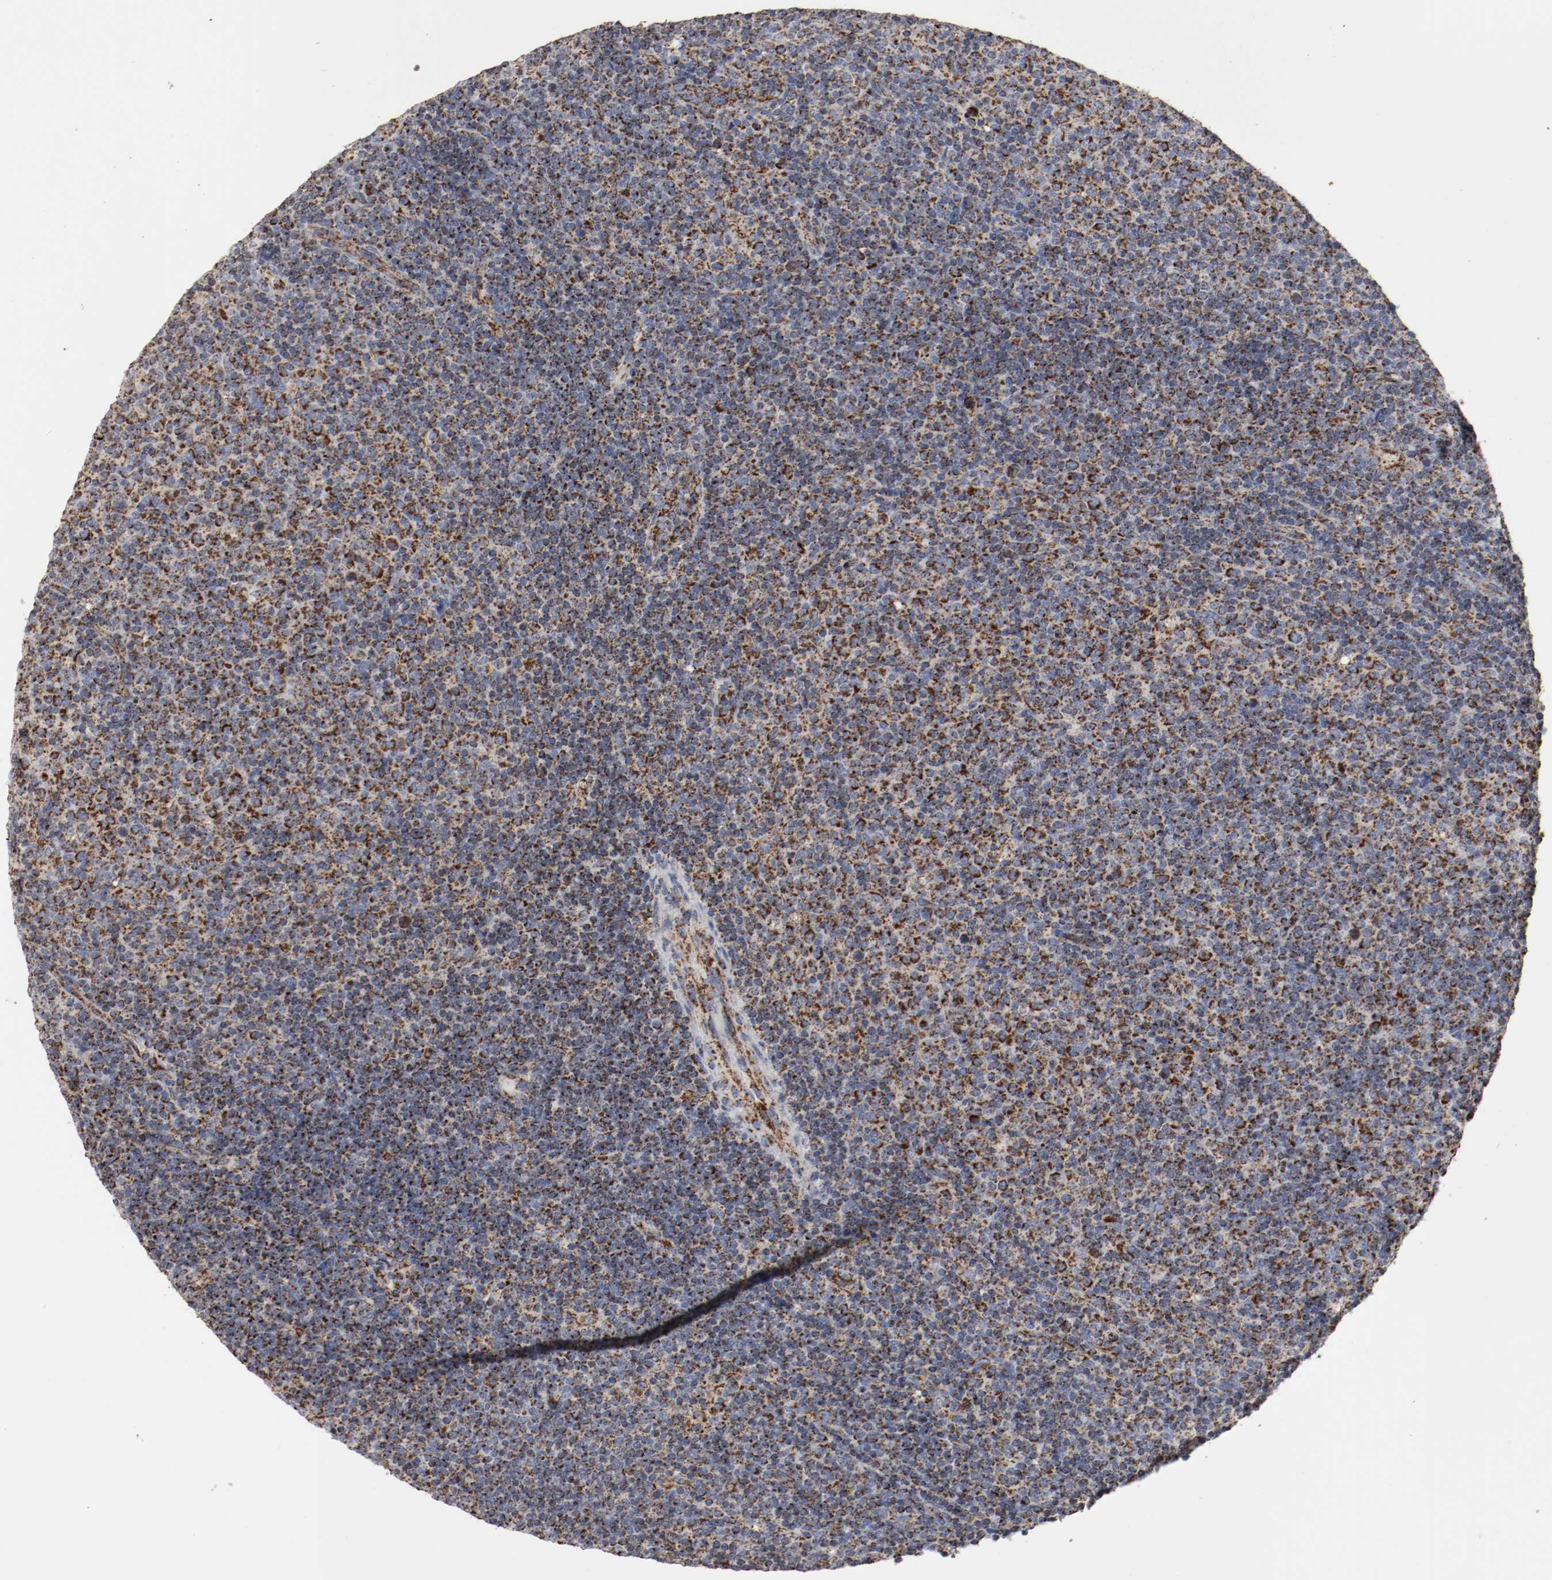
{"staining": {"intensity": "strong", "quantity": ">75%", "location": "cytoplasmic/membranous"}, "tissue": "lymphoma", "cell_type": "Tumor cells", "image_type": "cancer", "snomed": [{"axis": "morphology", "description": "Malignant lymphoma, non-Hodgkin's type, Low grade"}, {"axis": "topography", "description": "Lymph node"}], "caption": "This photomicrograph reveals immunohistochemistry staining of human lymphoma, with high strong cytoplasmic/membranous positivity in approximately >75% of tumor cells.", "gene": "AFG3L2", "patient": {"sex": "male", "age": 70}}